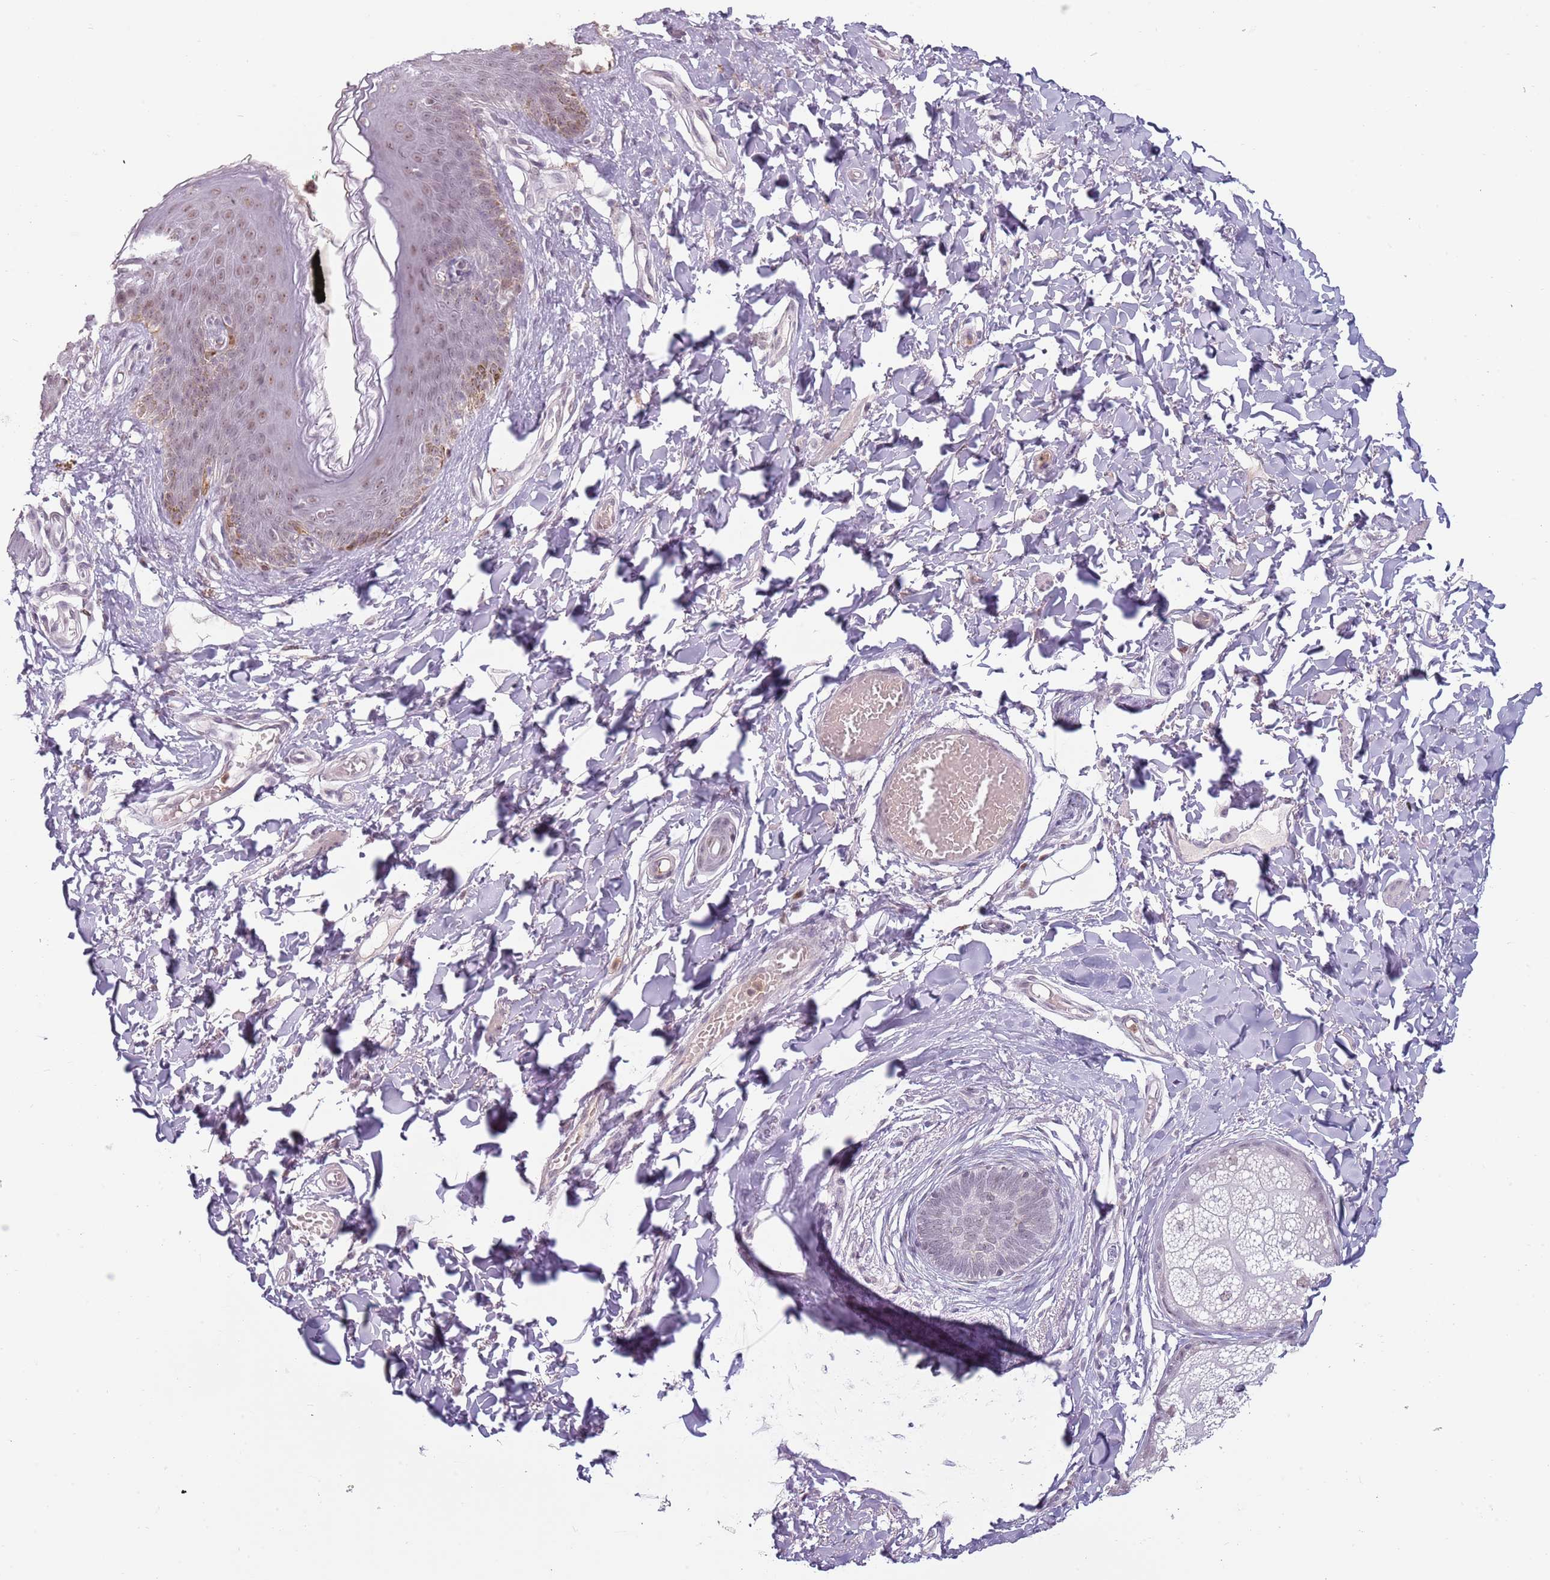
{"staining": {"intensity": "moderate", "quantity": "25%-75%", "location": "nuclear"}, "tissue": "skin", "cell_type": "Epidermal cells", "image_type": "normal", "snomed": [{"axis": "morphology", "description": "Normal tissue, NOS"}, {"axis": "topography", "description": "Vulva"}], "caption": "The image exhibits staining of unremarkable skin, revealing moderate nuclear protein positivity (brown color) within epidermal cells.", "gene": "REXO4", "patient": {"sex": "female", "age": 66}}